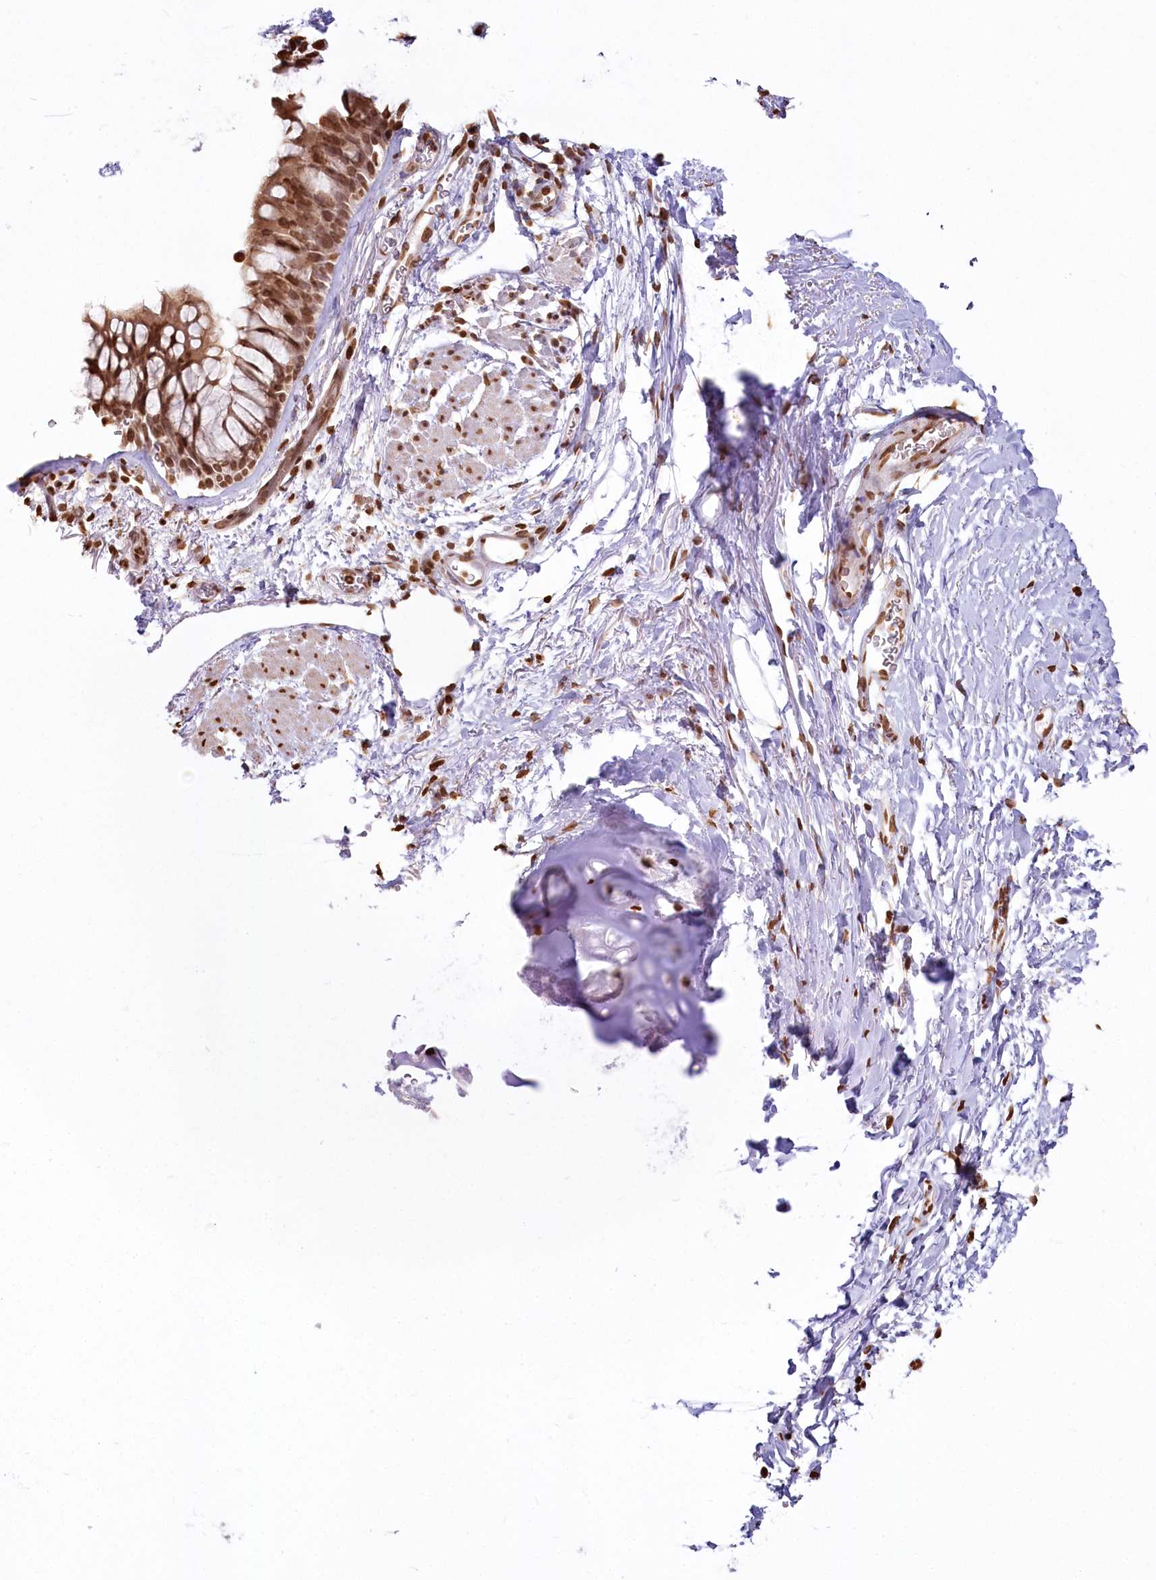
{"staining": {"intensity": "moderate", "quantity": ">75%", "location": "cytoplasmic/membranous,nuclear"}, "tissue": "bronchus", "cell_type": "Respiratory epithelial cells", "image_type": "normal", "snomed": [{"axis": "morphology", "description": "Normal tissue, NOS"}, {"axis": "topography", "description": "Cartilage tissue"}, {"axis": "topography", "description": "Bronchus"}], "caption": "Bronchus stained for a protein (brown) shows moderate cytoplasmic/membranous,nuclear positive positivity in about >75% of respiratory epithelial cells.", "gene": "FAM13A", "patient": {"sex": "female", "age": 53}}